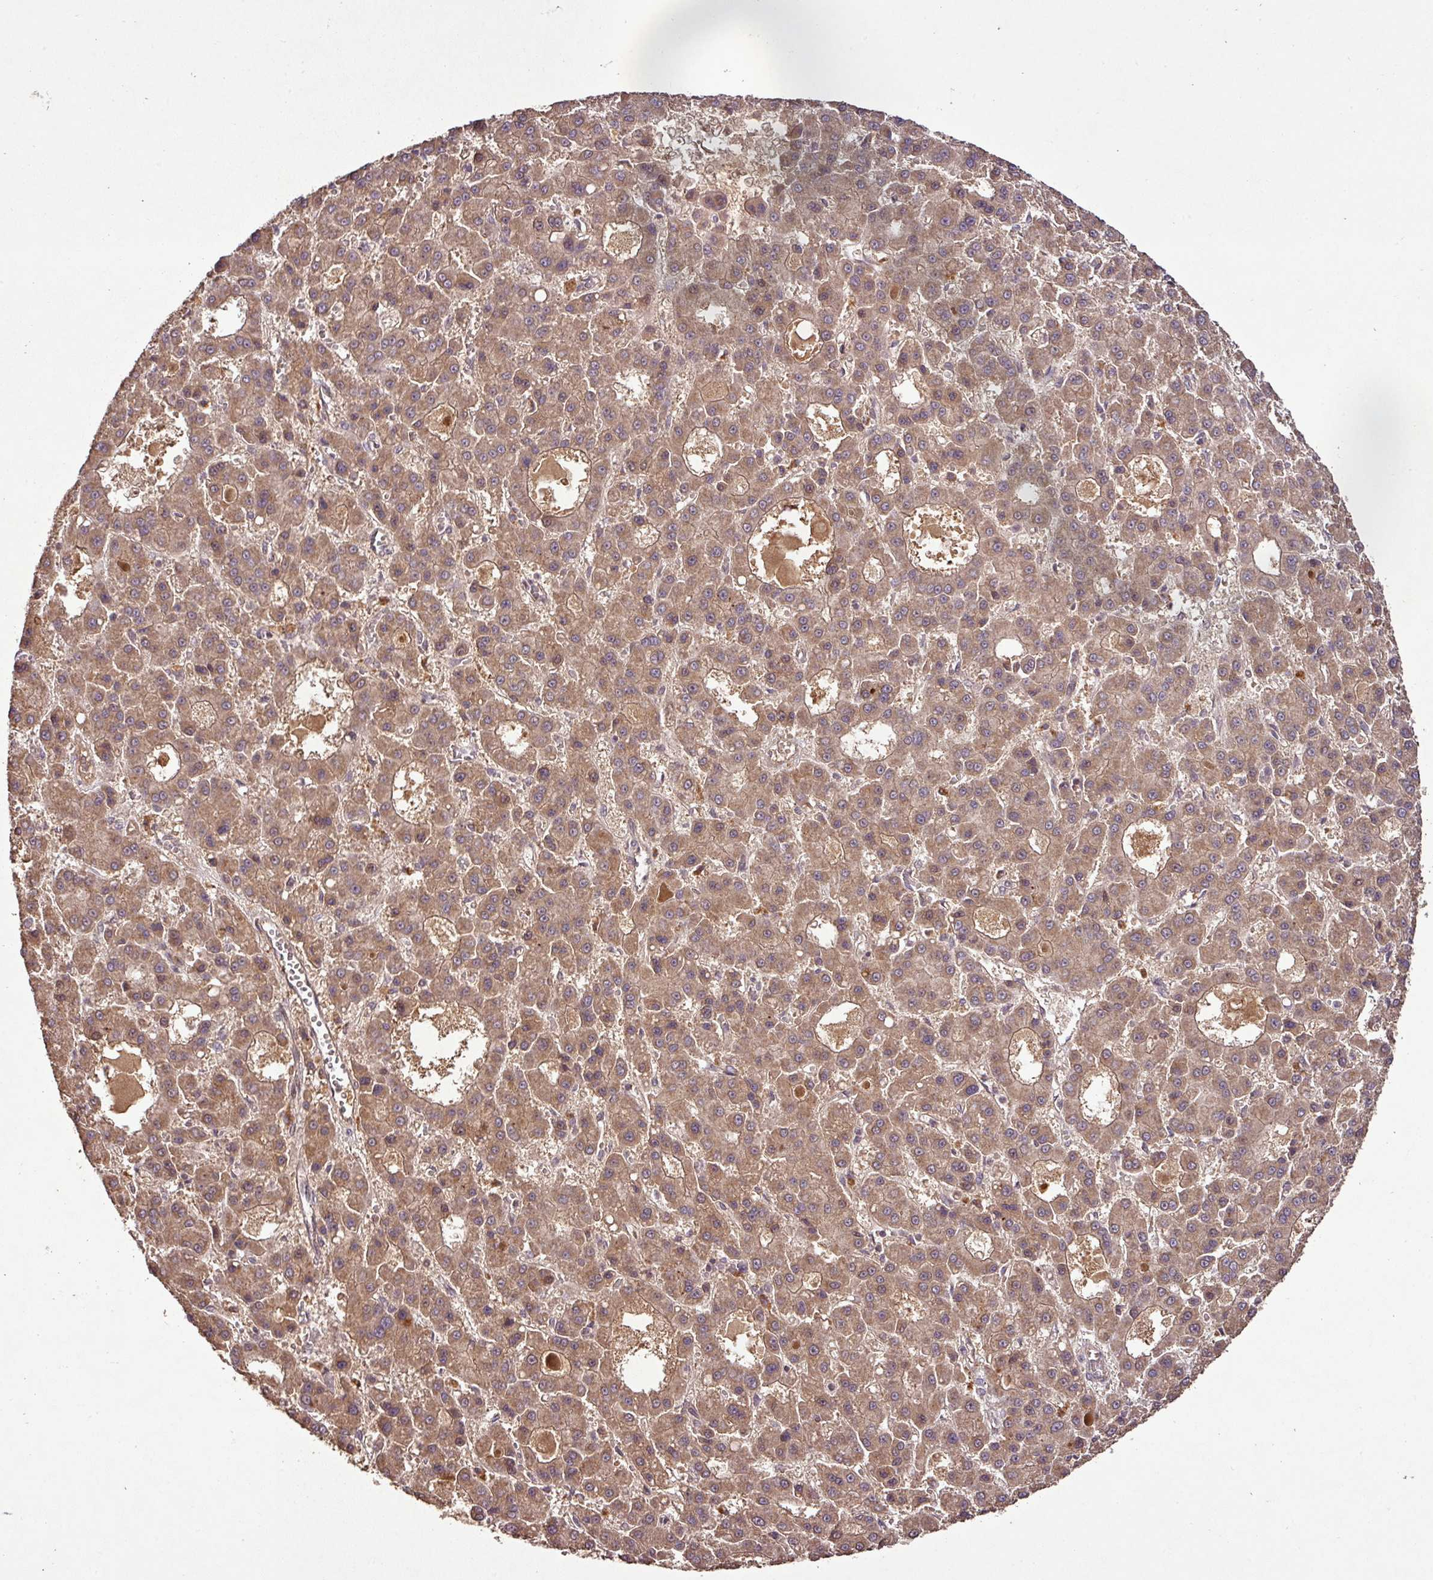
{"staining": {"intensity": "moderate", "quantity": ">75%", "location": "cytoplasmic/membranous"}, "tissue": "liver cancer", "cell_type": "Tumor cells", "image_type": "cancer", "snomed": [{"axis": "morphology", "description": "Carcinoma, Hepatocellular, NOS"}, {"axis": "topography", "description": "Liver"}], "caption": "Human hepatocellular carcinoma (liver) stained for a protein (brown) shows moderate cytoplasmic/membranous positive expression in about >75% of tumor cells.", "gene": "FAIM", "patient": {"sex": "male", "age": 70}}